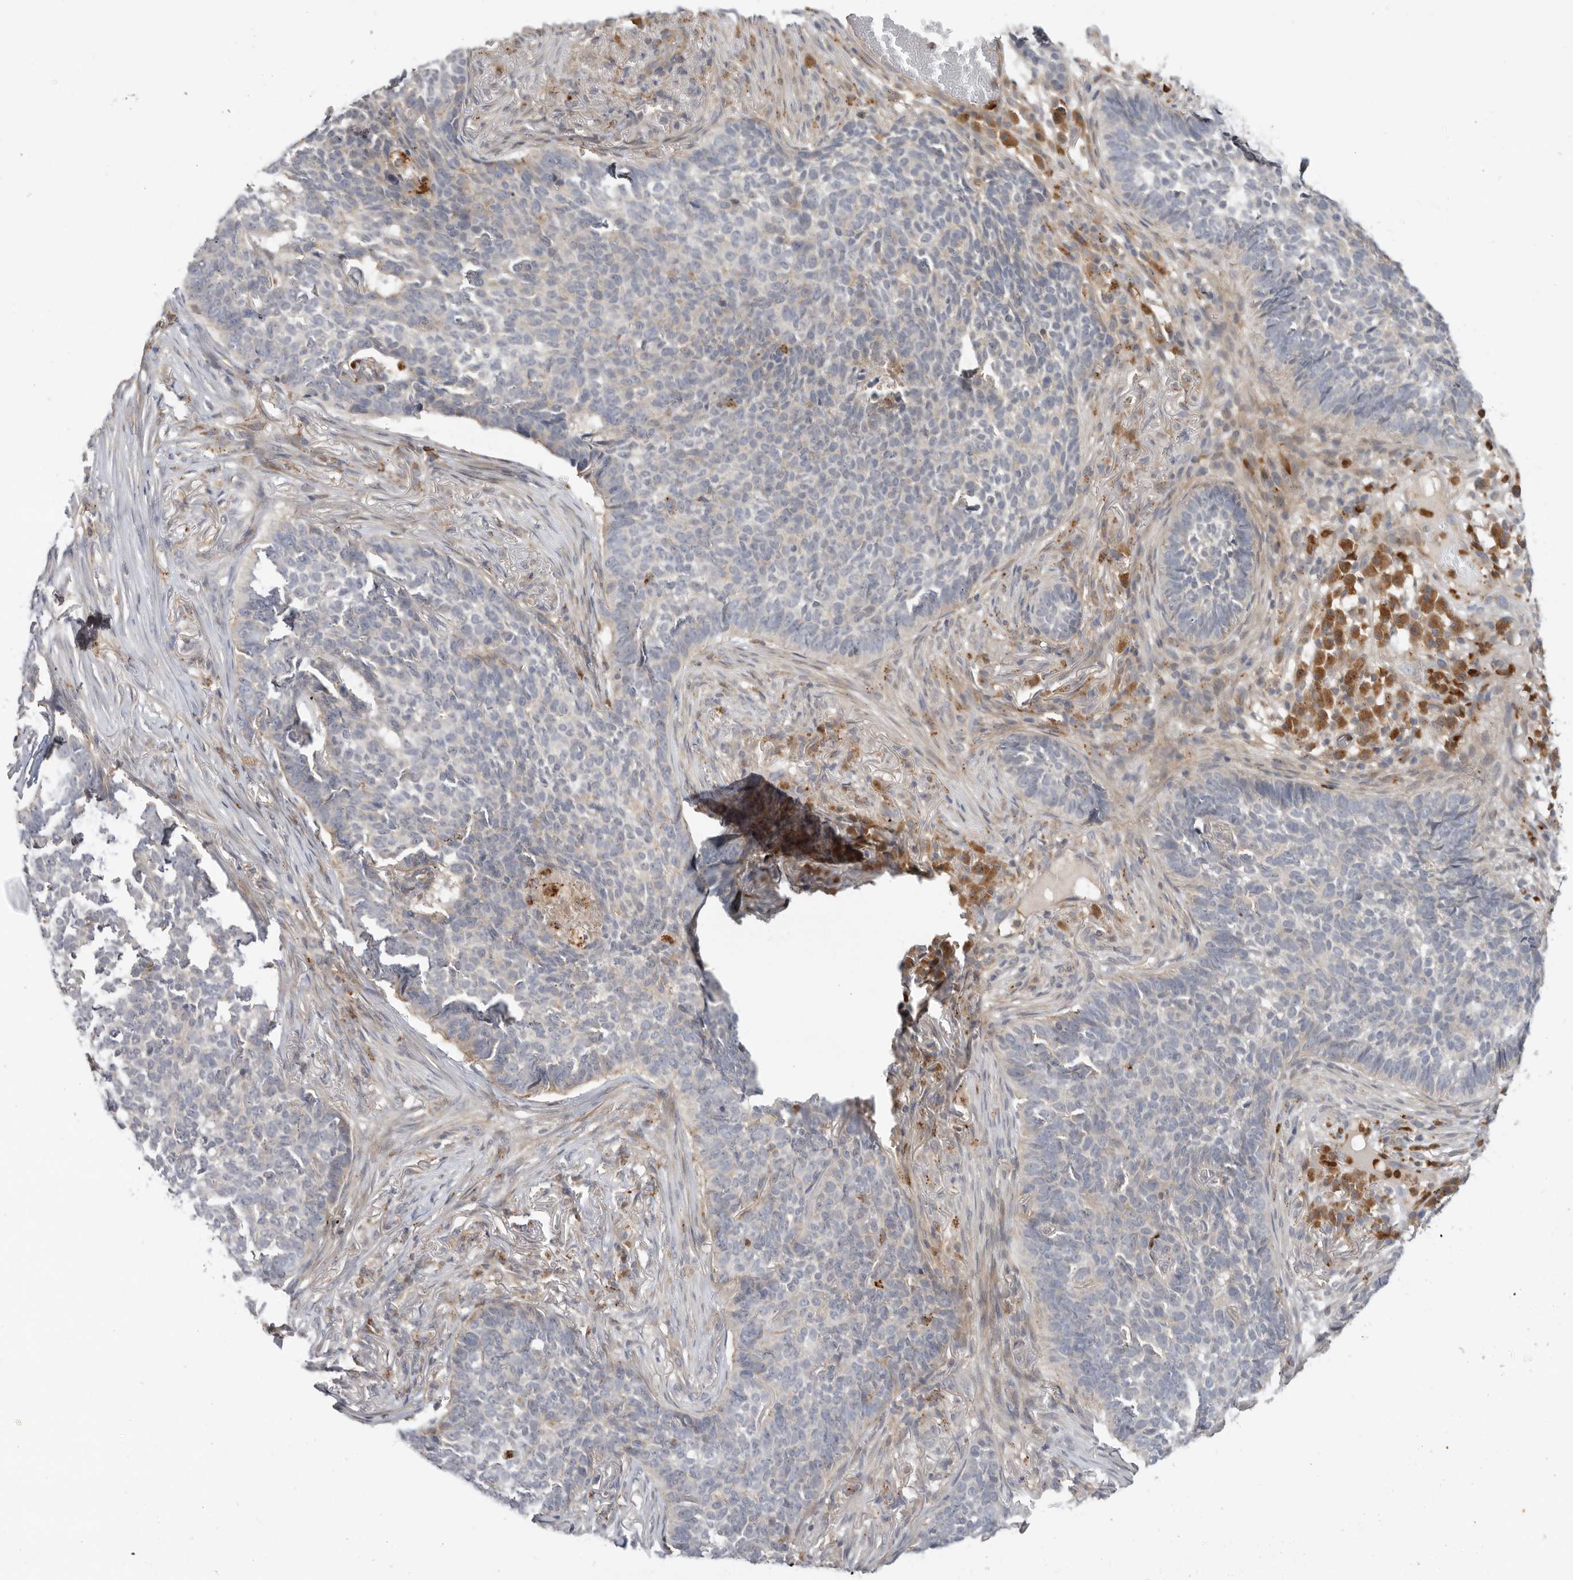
{"staining": {"intensity": "negative", "quantity": "none", "location": "none"}, "tissue": "skin cancer", "cell_type": "Tumor cells", "image_type": "cancer", "snomed": [{"axis": "morphology", "description": "Basal cell carcinoma"}, {"axis": "topography", "description": "Skin"}], "caption": "A micrograph of human skin basal cell carcinoma is negative for staining in tumor cells.", "gene": "GNE", "patient": {"sex": "male", "age": 85}}